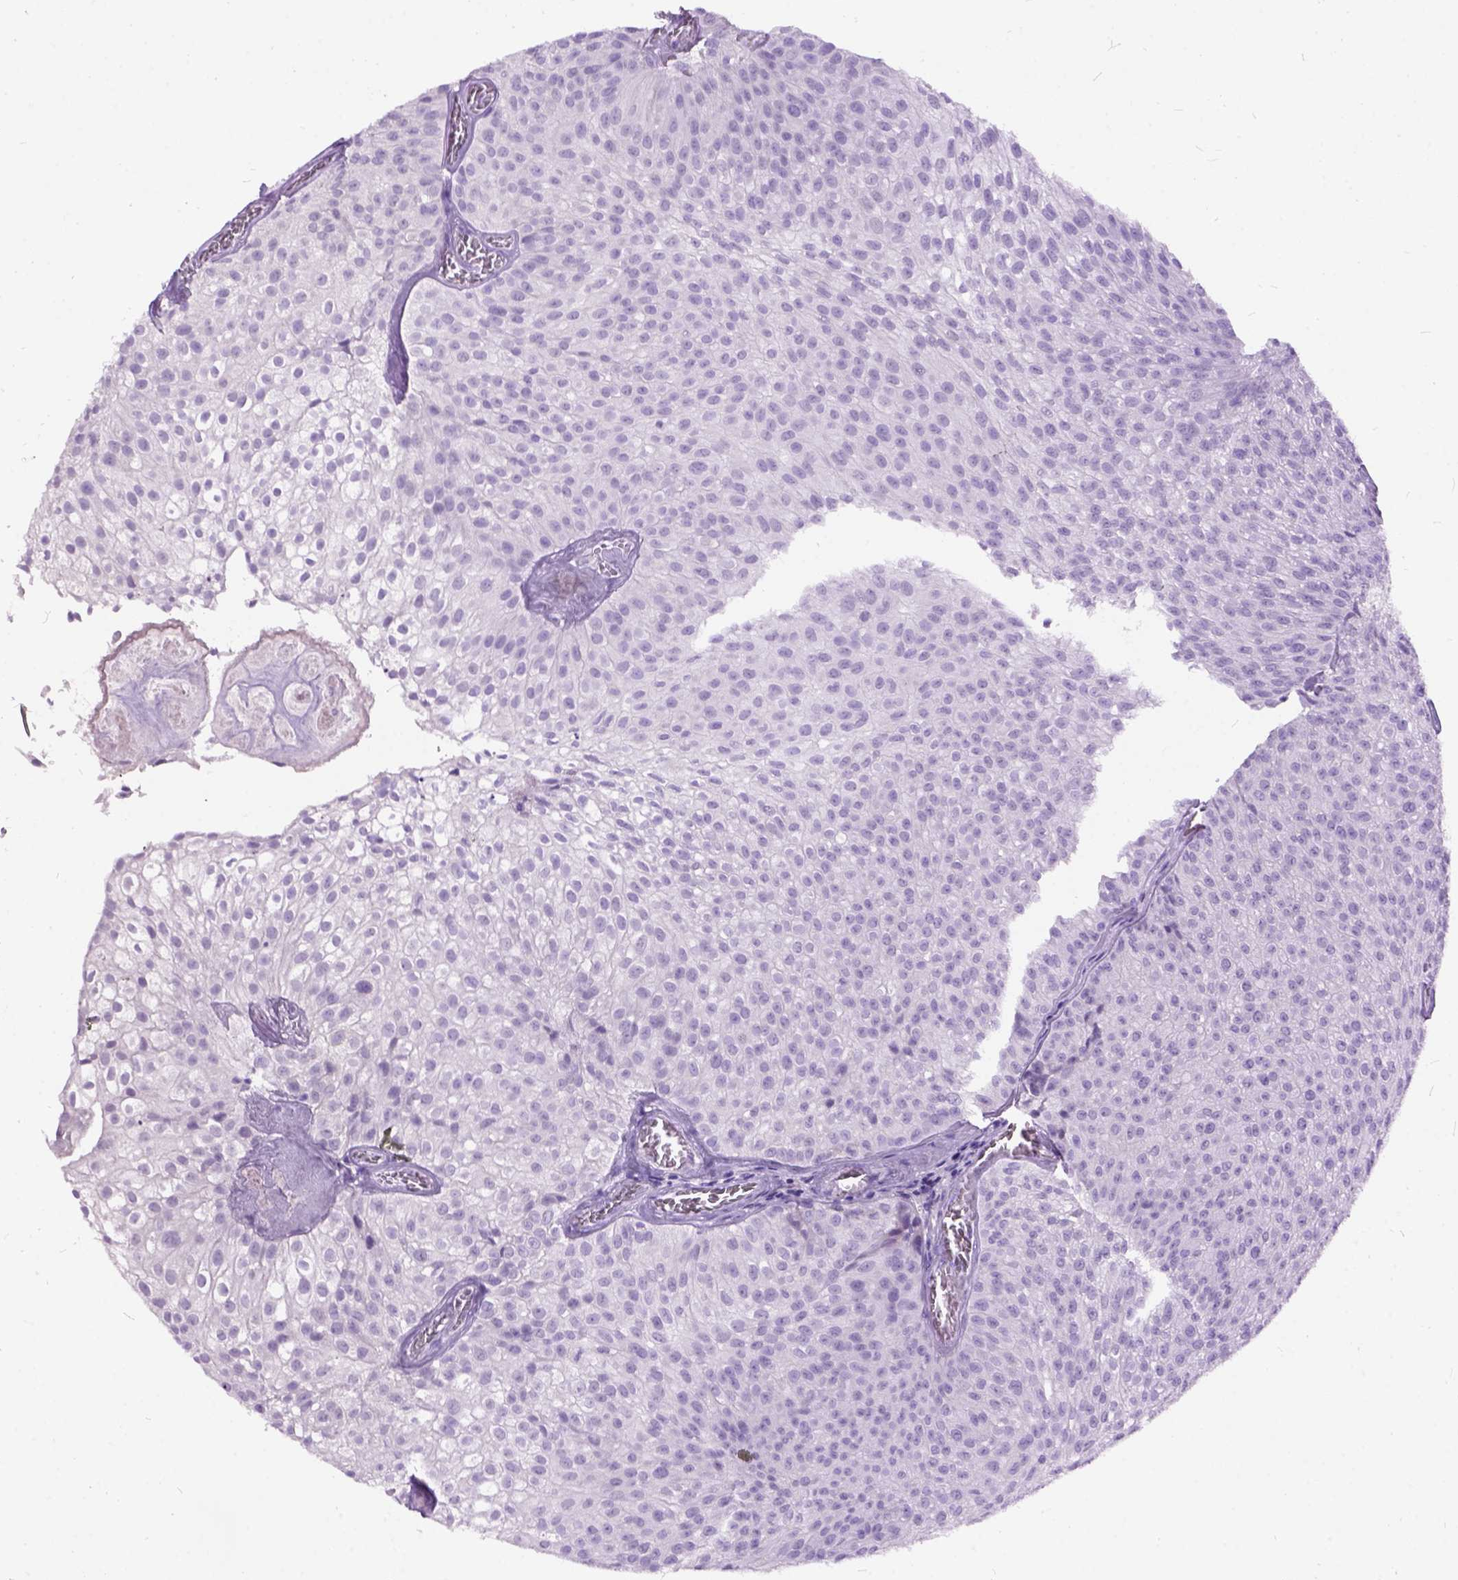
{"staining": {"intensity": "negative", "quantity": "none", "location": "none"}, "tissue": "urothelial cancer", "cell_type": "Tumor cells", "image_type": "cancer", "snomed": [{"axis": "morphology", "description": "Urothelial carcinoma, Low grade"}, {"axis": "topography", "description": "Urinary bladder"}], "caption": "Immunohistochemical staining of urothelial cancer demonstrates no significant positivity in tumor cells. Brightfield microscopy of immunohistochemistry stained with DAB (3,3'-diaminobenzidine) (brown) and hematoxylin (blue), captured at high magnification.", "gene": "MAPT", "patient": {"sex": "male", "age": 70}}